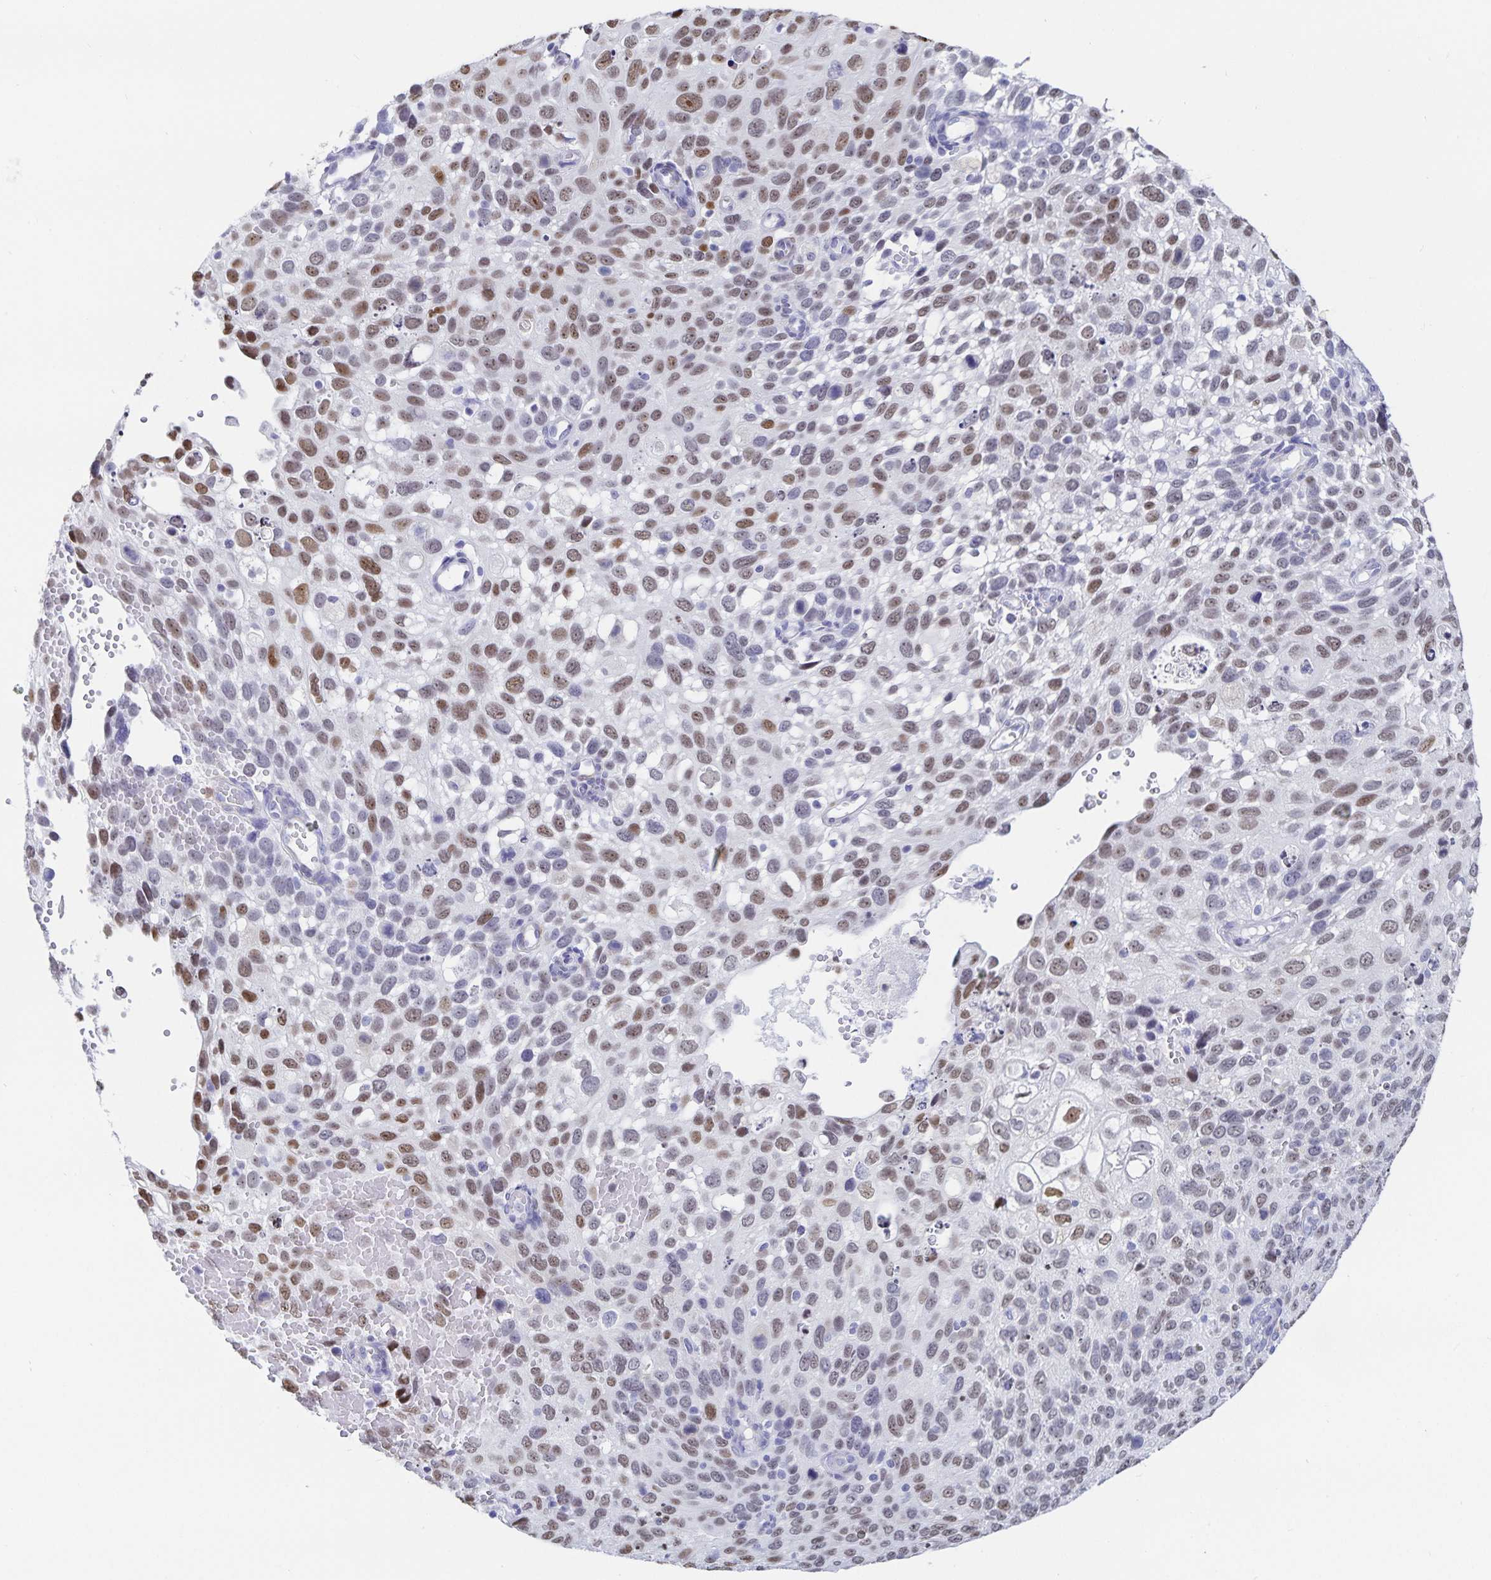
{"staining": {"intensity": "moderate", "quantity": "25%-75%", "location": "nuclear"}, "tissue": "cervical cancer", "cell_type": "Tumor cells", "image_type": "cancer", "snomed": [{"axis": "morphology", "description": "Squamous cell carcinoma, NOS"}, {"axis": "topography", "description": "Cervix"}], "caption": "This histopathology image shows cervical squamous cell carcinoma stained with immunohistochemistry to label a protein in brown. The nuclear of tumor cells show moderate positivity for the protein. Nuclei are counter-stained blue.", "gene": "HMGB3", "patient": {"sex": "female", "age": 70}}